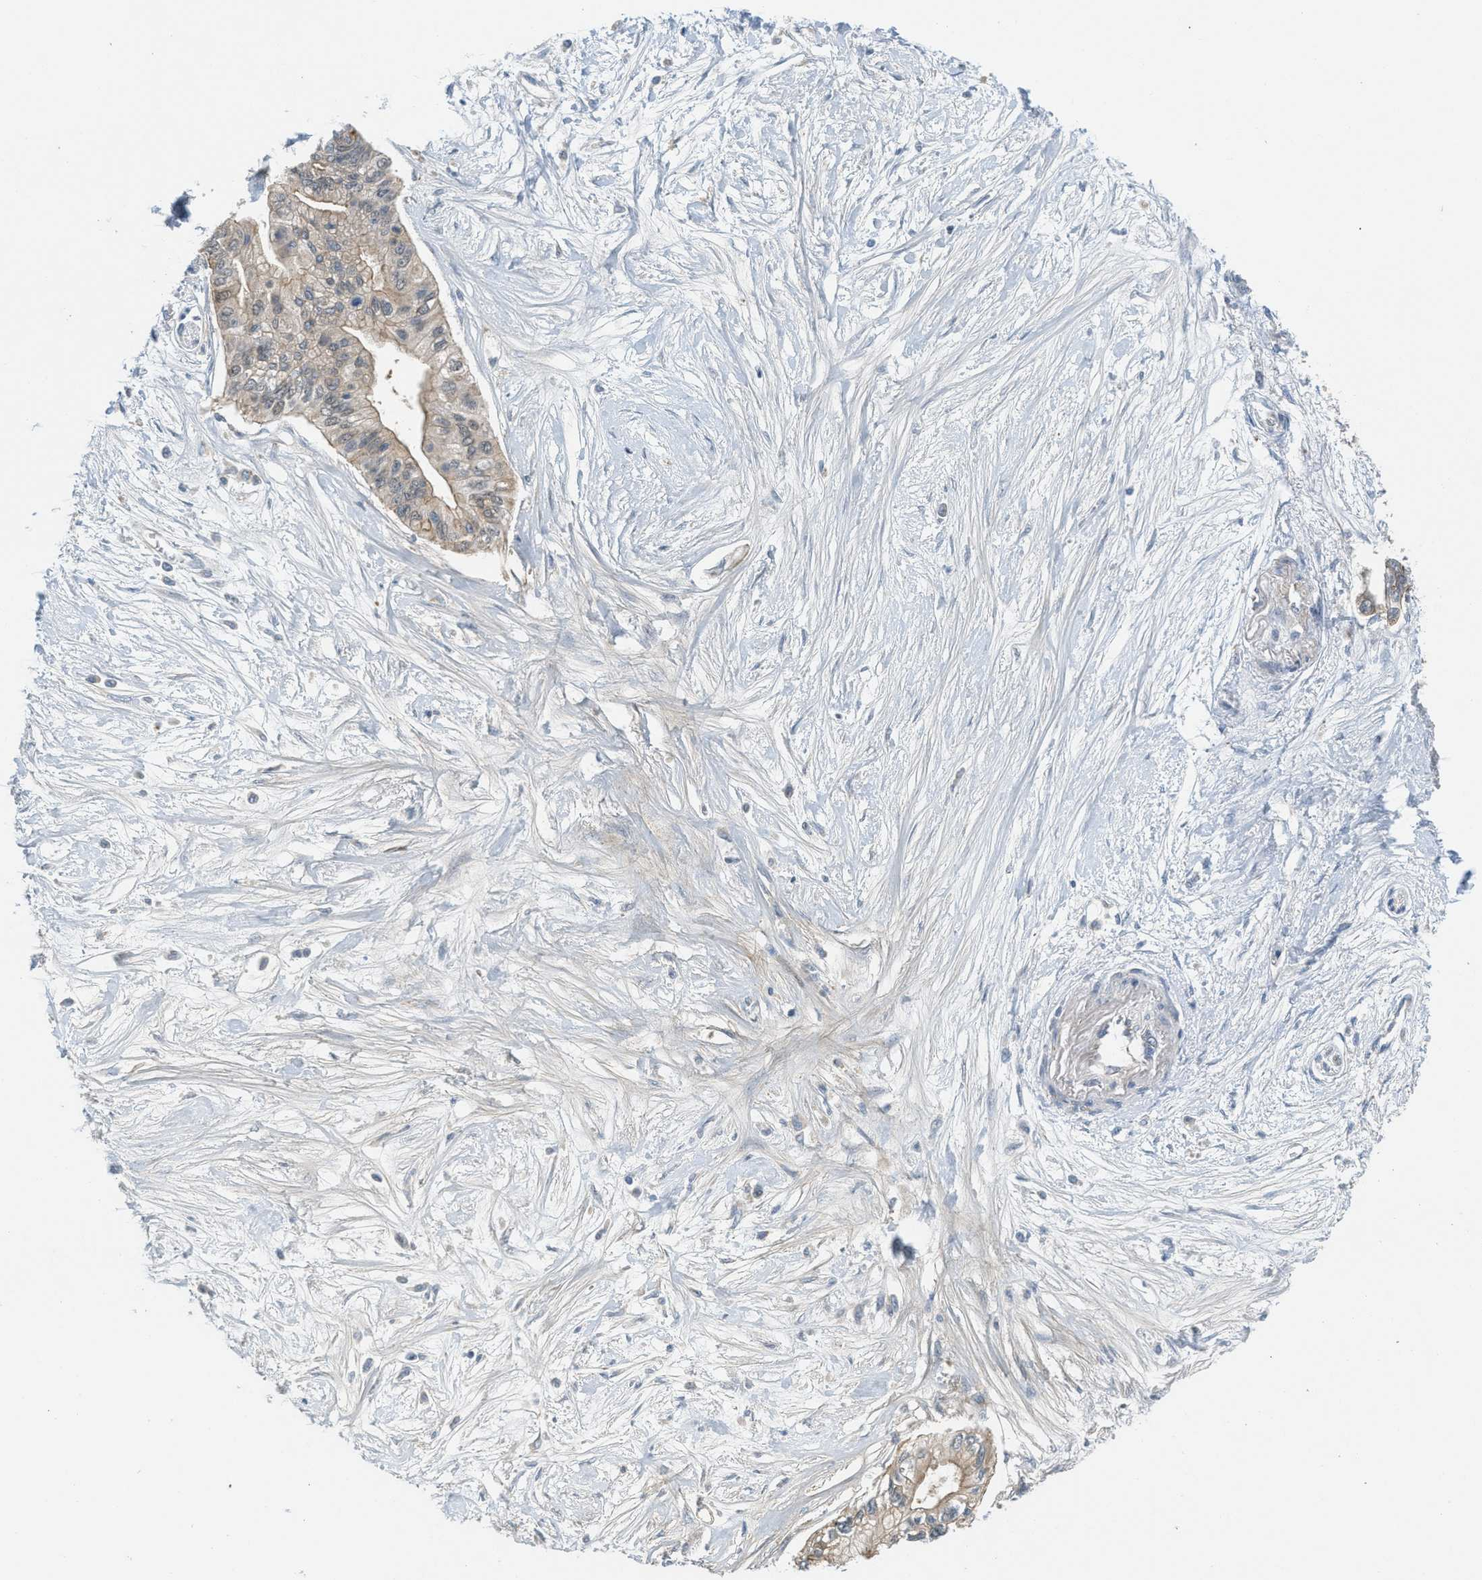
{"staining": {"intensity": "weak", "quantity": ">75%", "location": "cytoplasmic/membranous"}, "tissue": "pancreatic cancer", "cell_type": "Tumor cells", "image_type": "cancer", "snomed": [{"axis": "morphology", "description": "Adenocarcinoma, NOS"}, {"axis": "topography", "description": "Pancreas"}], "caption": "DAB immunohistochemical staining of human adenocarcinoma (pancreatic) demonstrates weak cytoplasmic/membranous protein positivity in approximately >75% of tumor cells.", "gene": "ADCY6", "patient": {"sex": "female", "age": 77}}